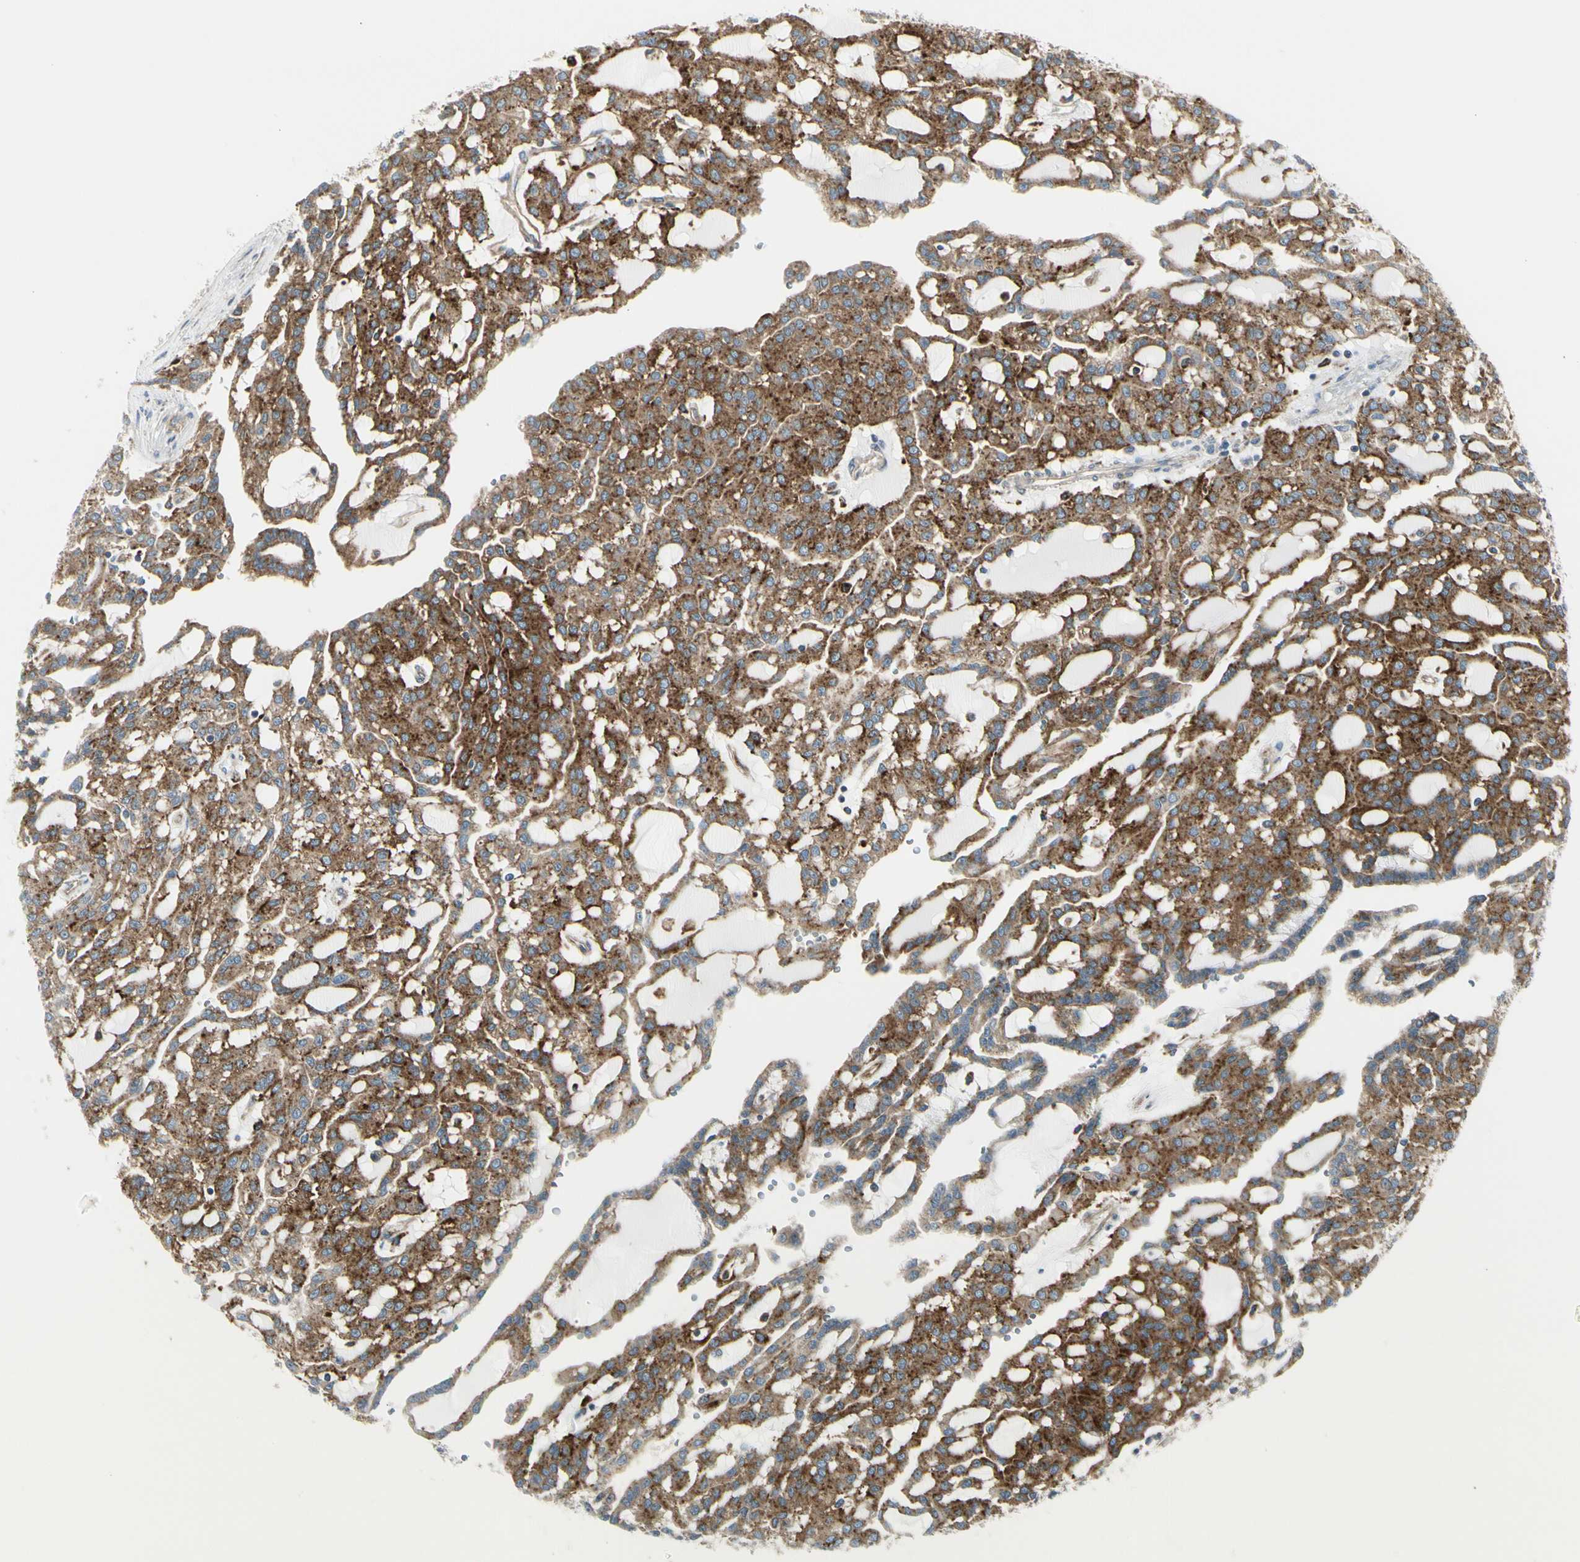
{"staining": {"intensity": "strong", "quantity": ">75%", "location": "cytoplasmic/membranous"}, "tissue": "renal cancer", "cell_type": "Tumor cells", "image_type": "cancer", "snomed": [{"axis": "morphology", "description": "Adenocarcinoma, NOS"}, {"axis": "topography", "description": "Kidney"}], "caption": "DAB (3,3'-diaminobenzidine) immunohistochemical staining of human renal cancer demonstrates strong cytoplasmic/membranous protein staining in approximately >75% of tumor cells.", "gene": "ATP6V1B2", "patient": {"sex": "male", "age": 63}}